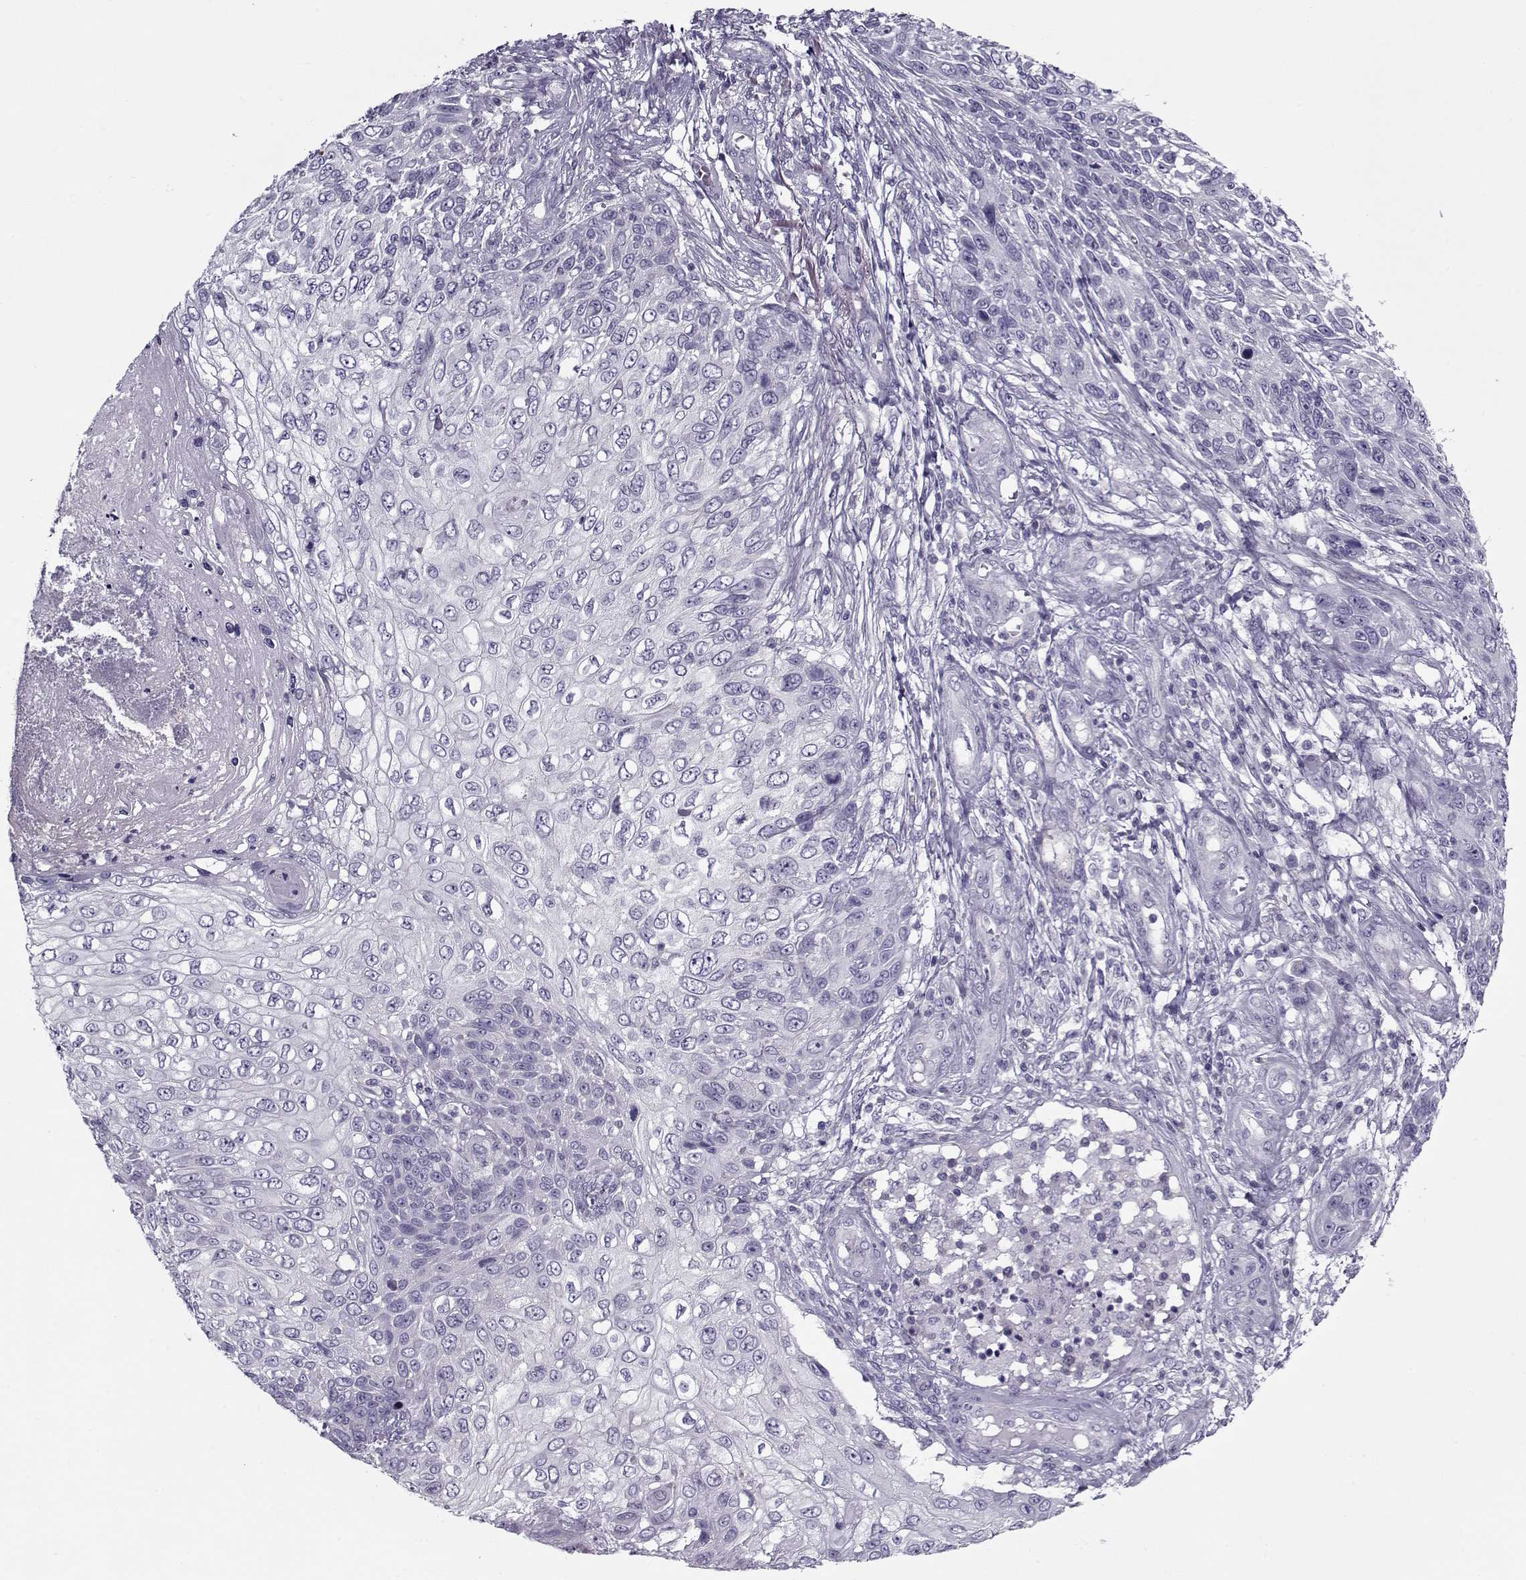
{"staining": {"intensity": "negative", "quantity": "none", "location": "none"}, "tissue": "skin cancer", "cell_type": "Tumor cells", "image_type": "cancer", "snomed": [{"axis": "morphology", "description": "Squamous cell carcinoma, NOS"}, {"axis": "topography", "description": "Skin"}], "caption": "There is no significant expression in tumor cells of squamous cell carcinoma (skin).", "gene": "PP2D1", "patient": {"sex": "male", "age": 92}}